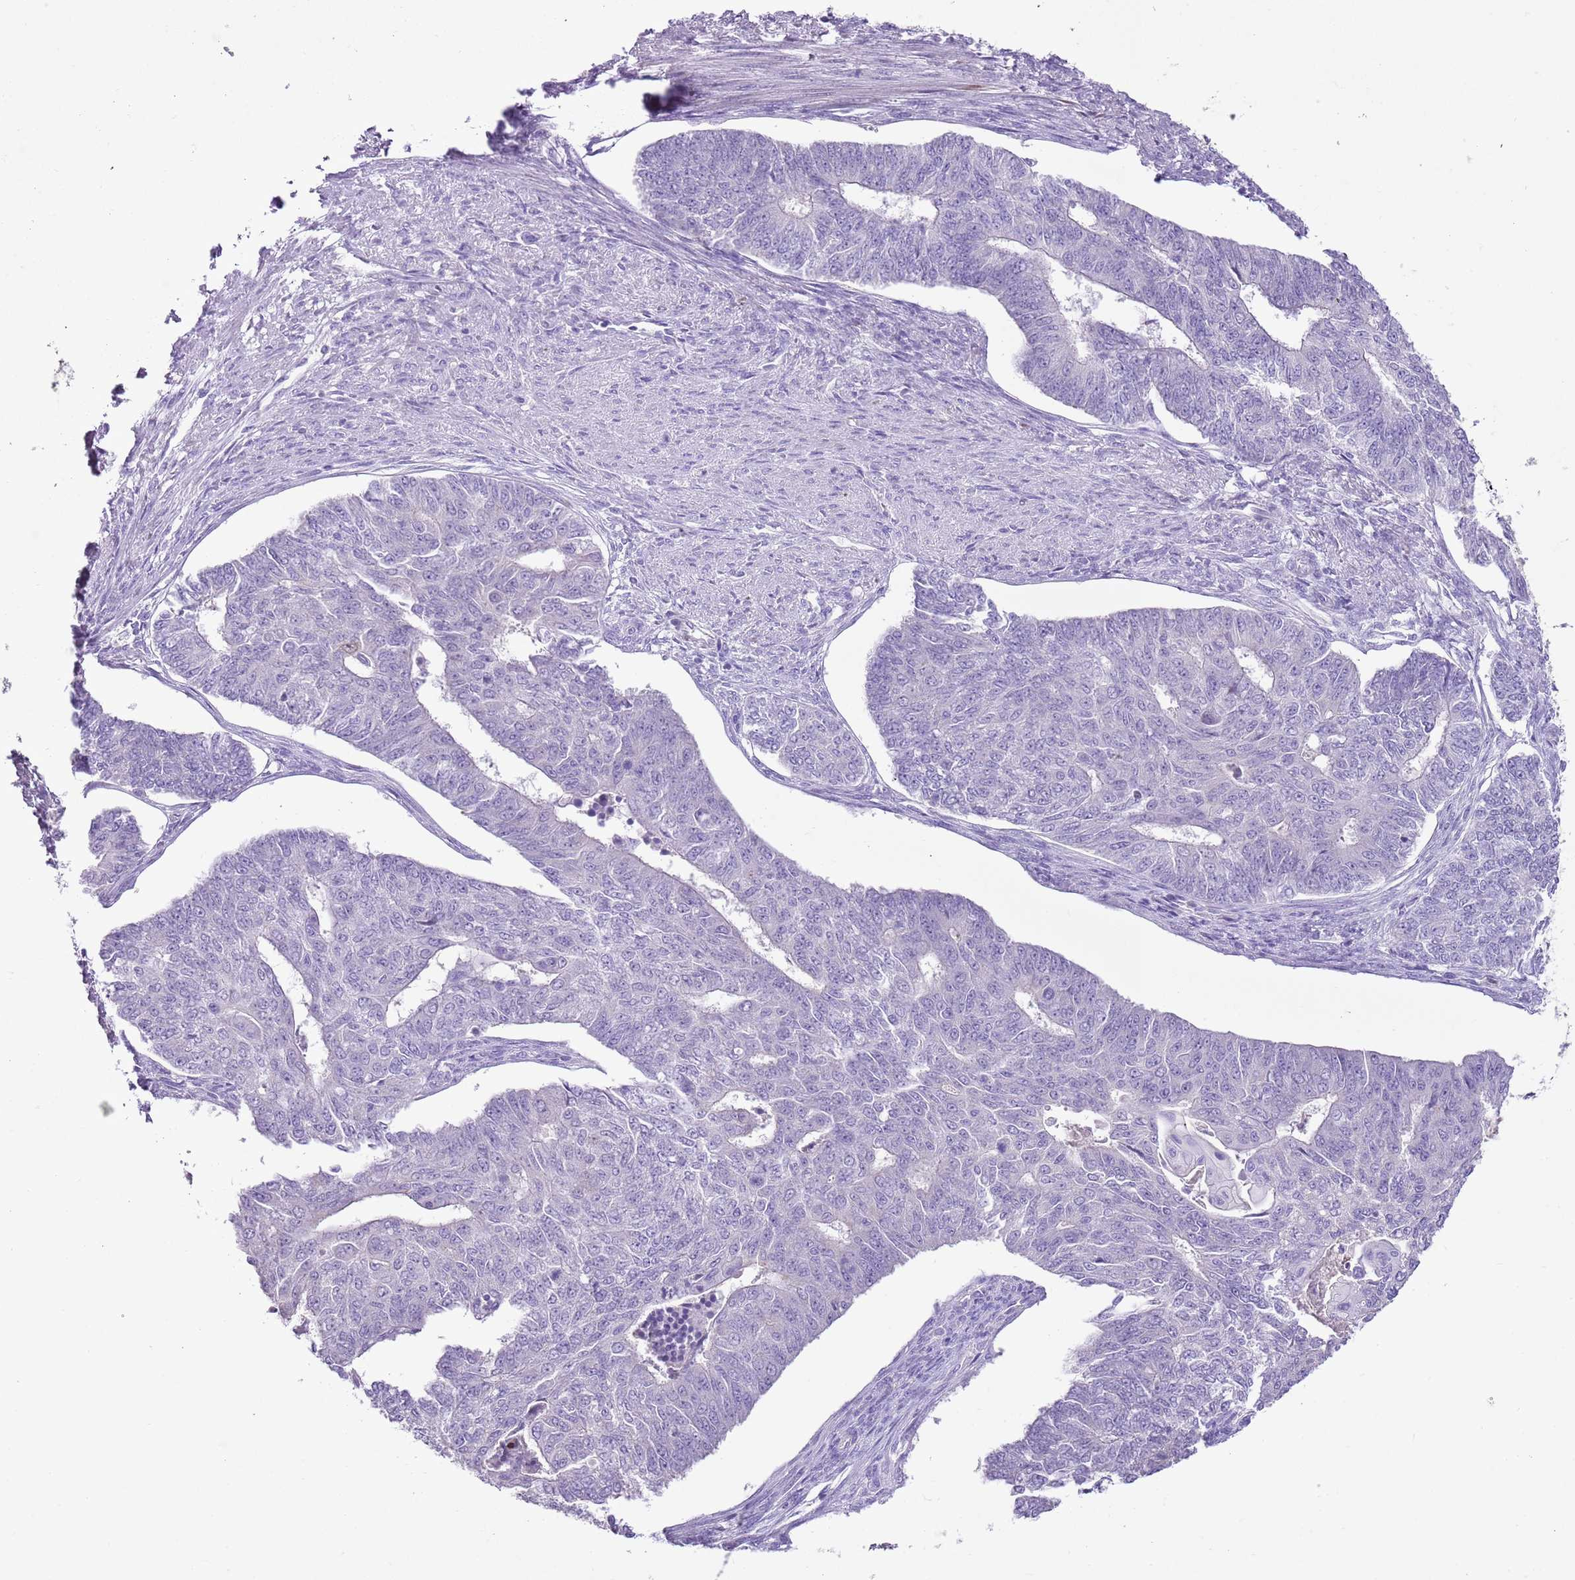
{"staining": {"intensity": "negative", "quantity": "none", "location": "none"}, "tissue": "endometrial cancer", "cell_type": "Tumor cells", "image_type": "cancer", "snomed": [{"axis": "morphology", "description": "Adenocarcinoma, NOS"}, {"axis": "topography", "description": "Endometrium"}], "caption": "IHC of endometrial adenocarcinoma demonstrates no staining in tumor cells.", "gene": "XPO7", "patient": {"sex": "female", "age": 32}}